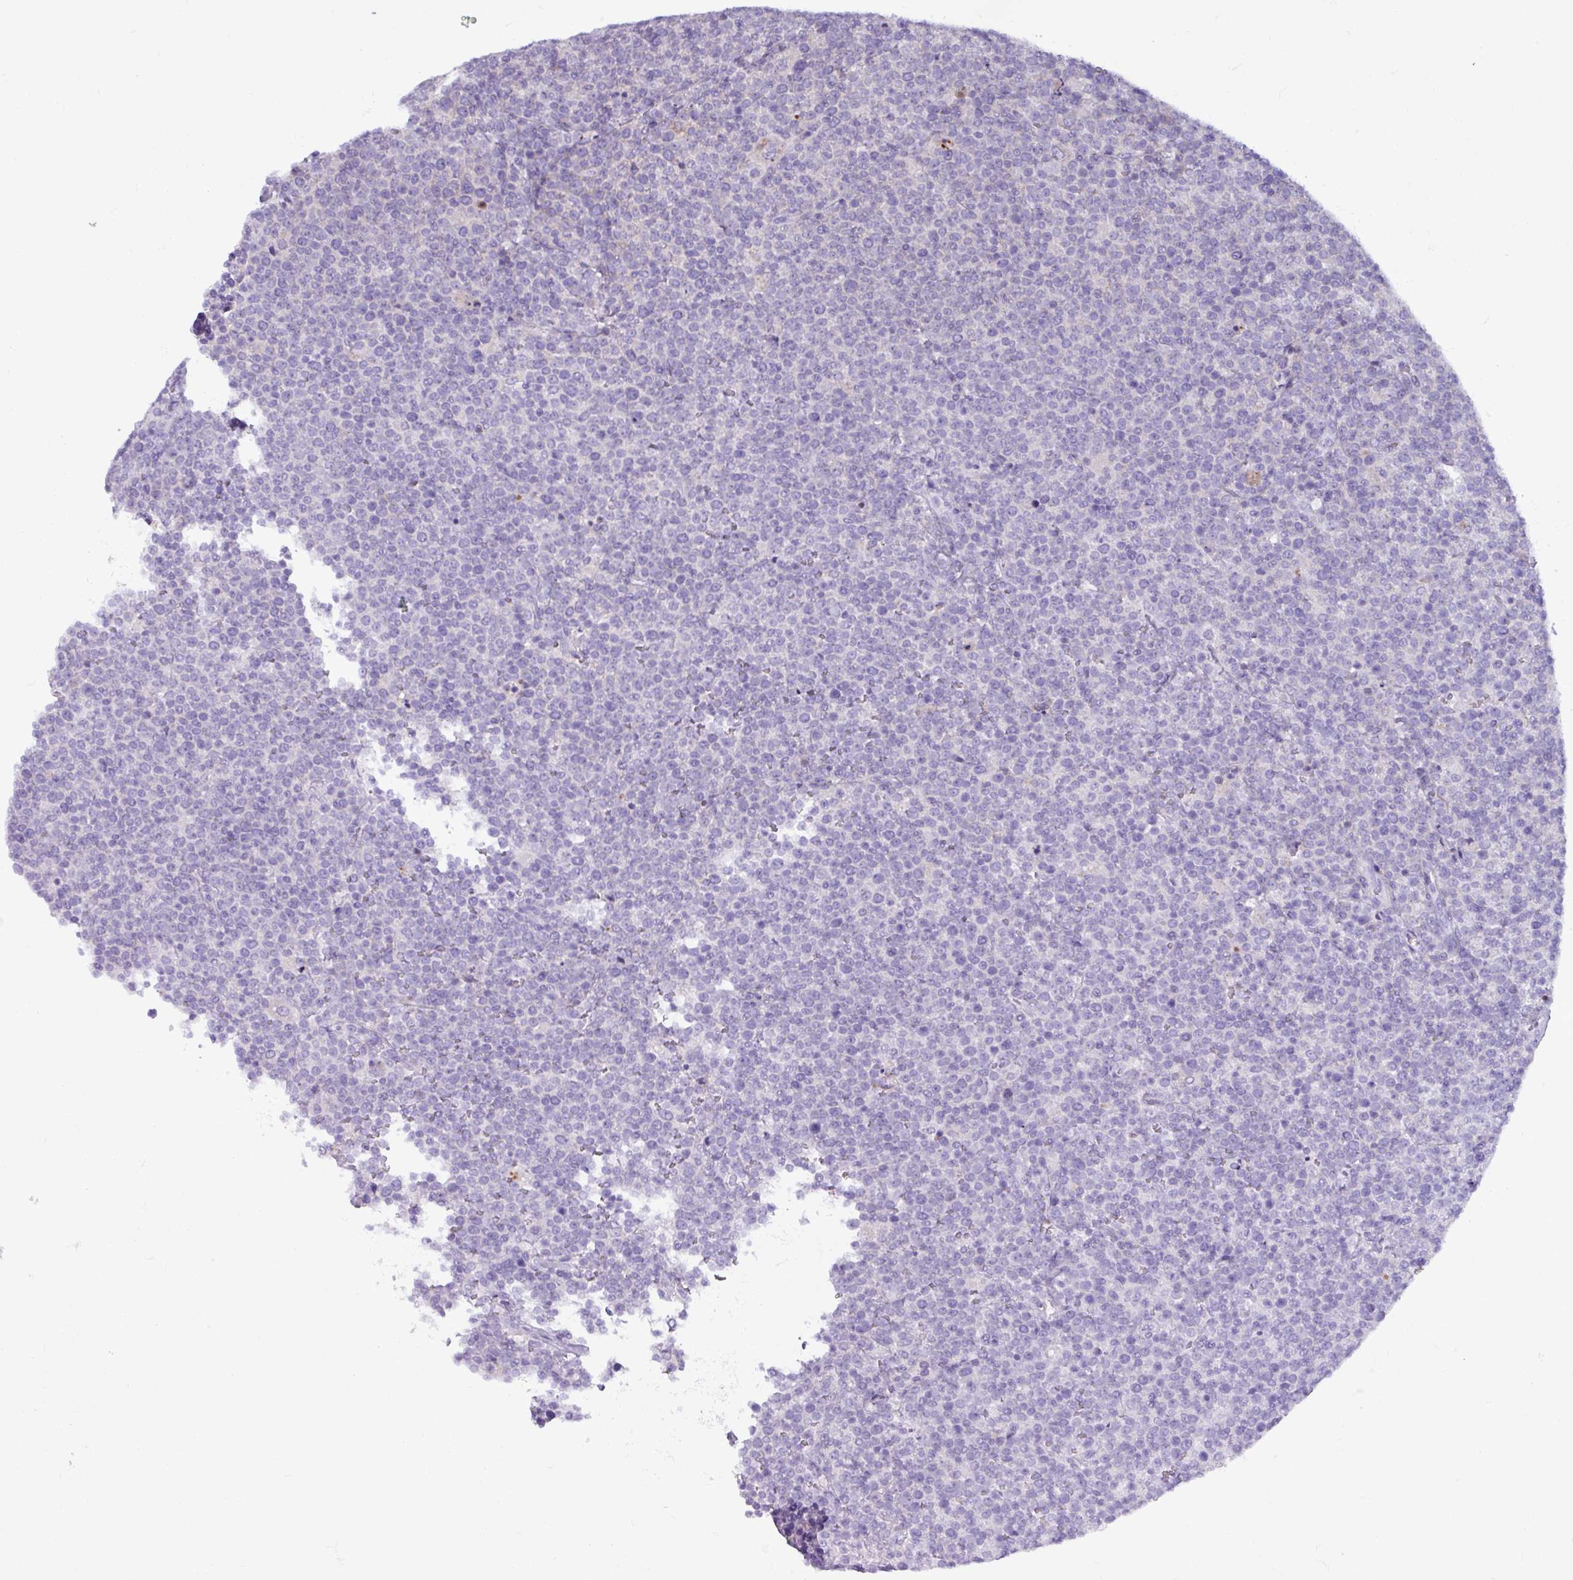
{"staining": {"intensity": "negative", "quantity": "none", "location": "none"}, "tissue": "lymphoma", "cell_type": "Tumor cells", "image_type": "cancer", "snomed": [{"axis": "morphology", "description": "Malignant lymphoma, non-Hodgkin's type, High grade"}, {"axis": "topography", "description": "Lymph node"}], "caption": "Human lymphoma stained for a protein using immunohistochemistry demonstrates no expression in tumor cells.", "gene": "TNFSF12", "patient": {"sex": "male", "age": 61}}